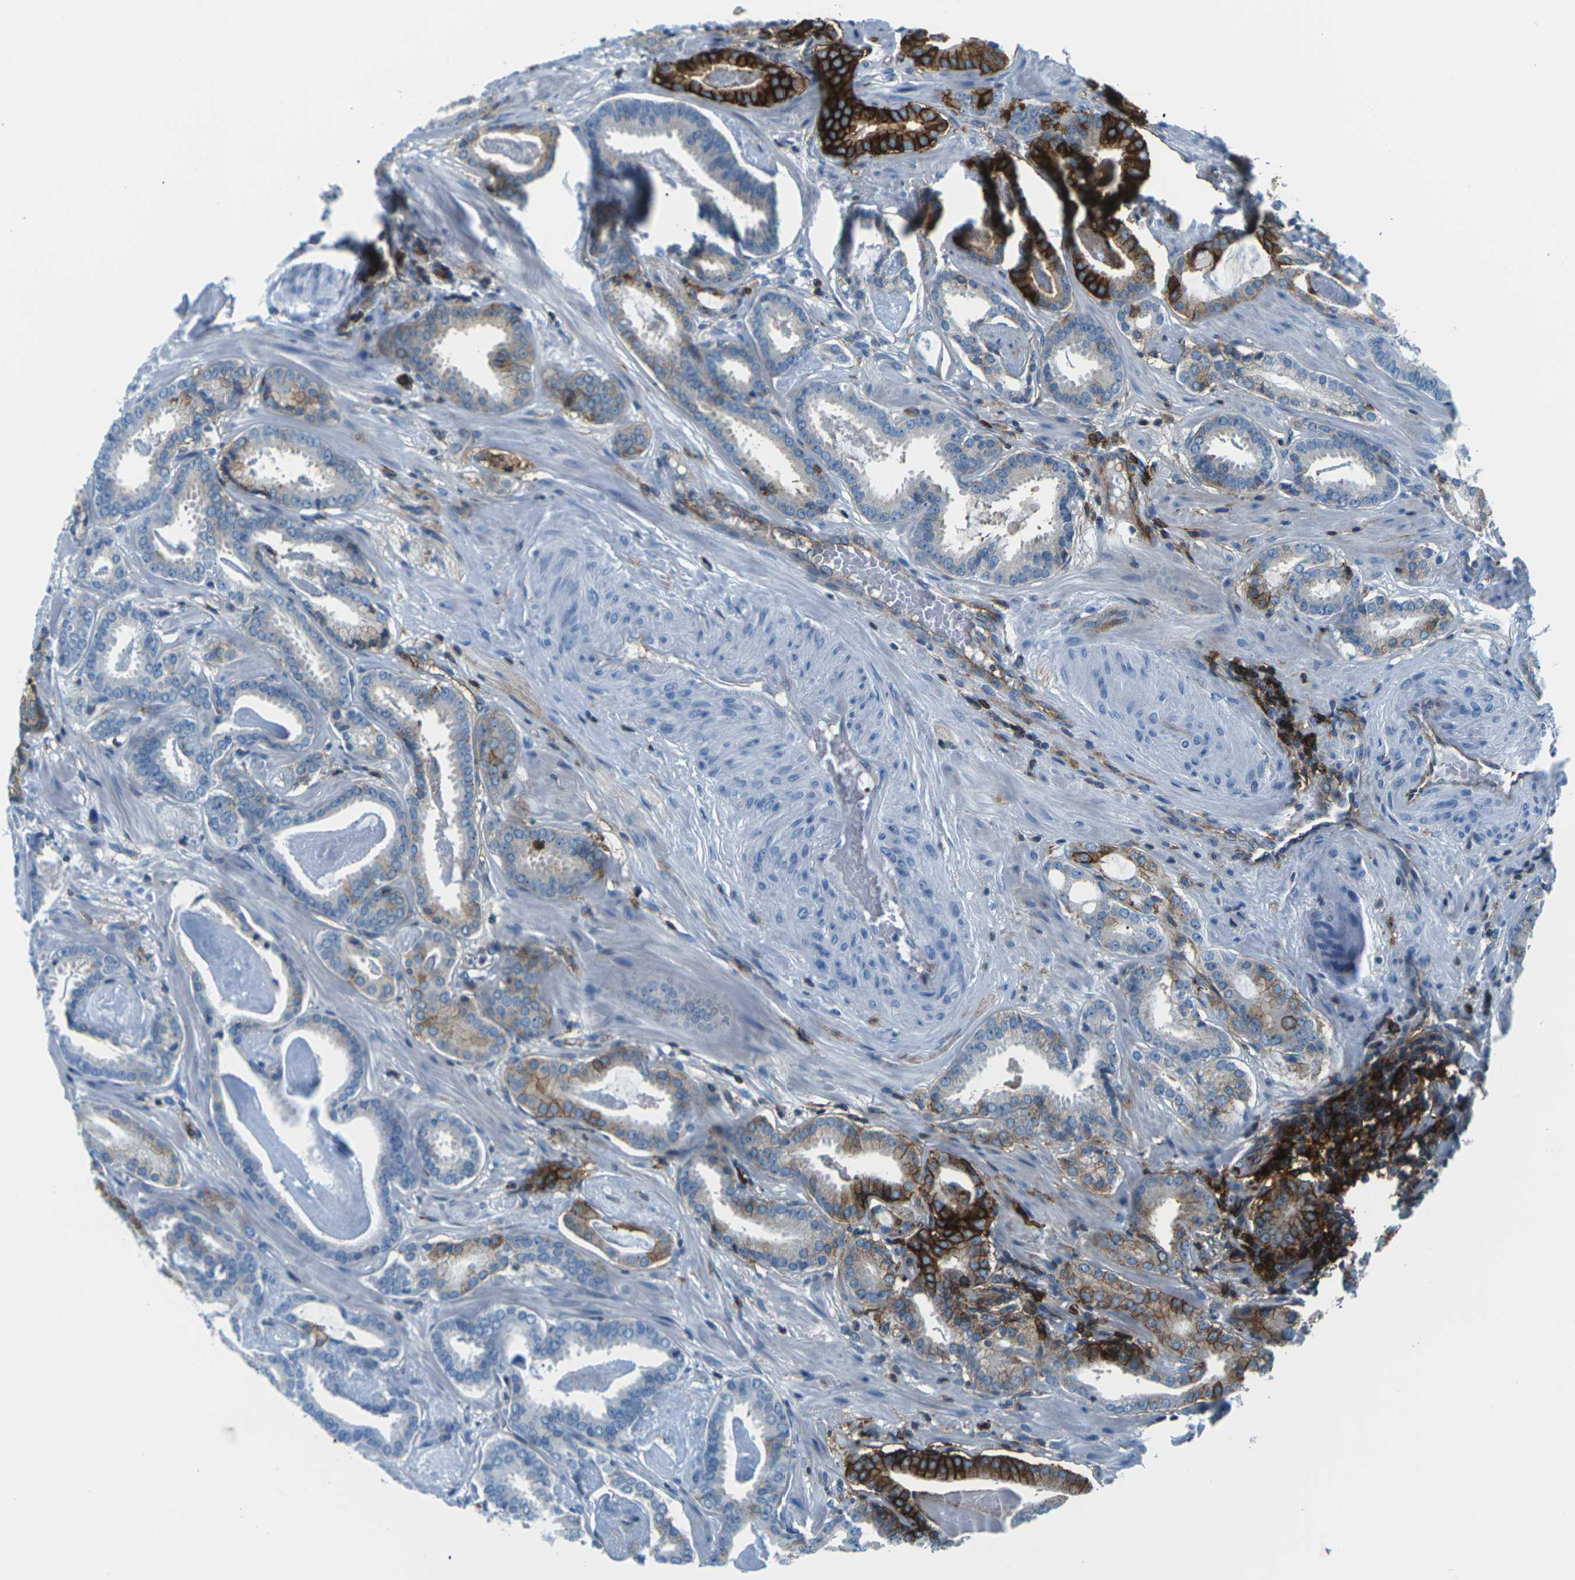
{"staining": {"intensity": "strong", "quantity": "<25%", "location": "cytoplasmic/membranous"}, "tissue": "prostate cancer", "cell_type": "Tumor cells", "image_type": "cancer", "snomed": [{"axis": "morphology", "description": "Adenocarcinoma, Low grade"}, {"axis": "topography", "description": "Prostate"}], "caption": "Strong cytoplasmic/membranous protein staining is appreciated in about <25% of tumor cells in prostate cancer (adenocarcinoma (low-grade)). (Brightfield microscopy of DAB IHC at high magnification).", "gene": "SOCS4", "patient": {"sex": "male", "age": 53}}